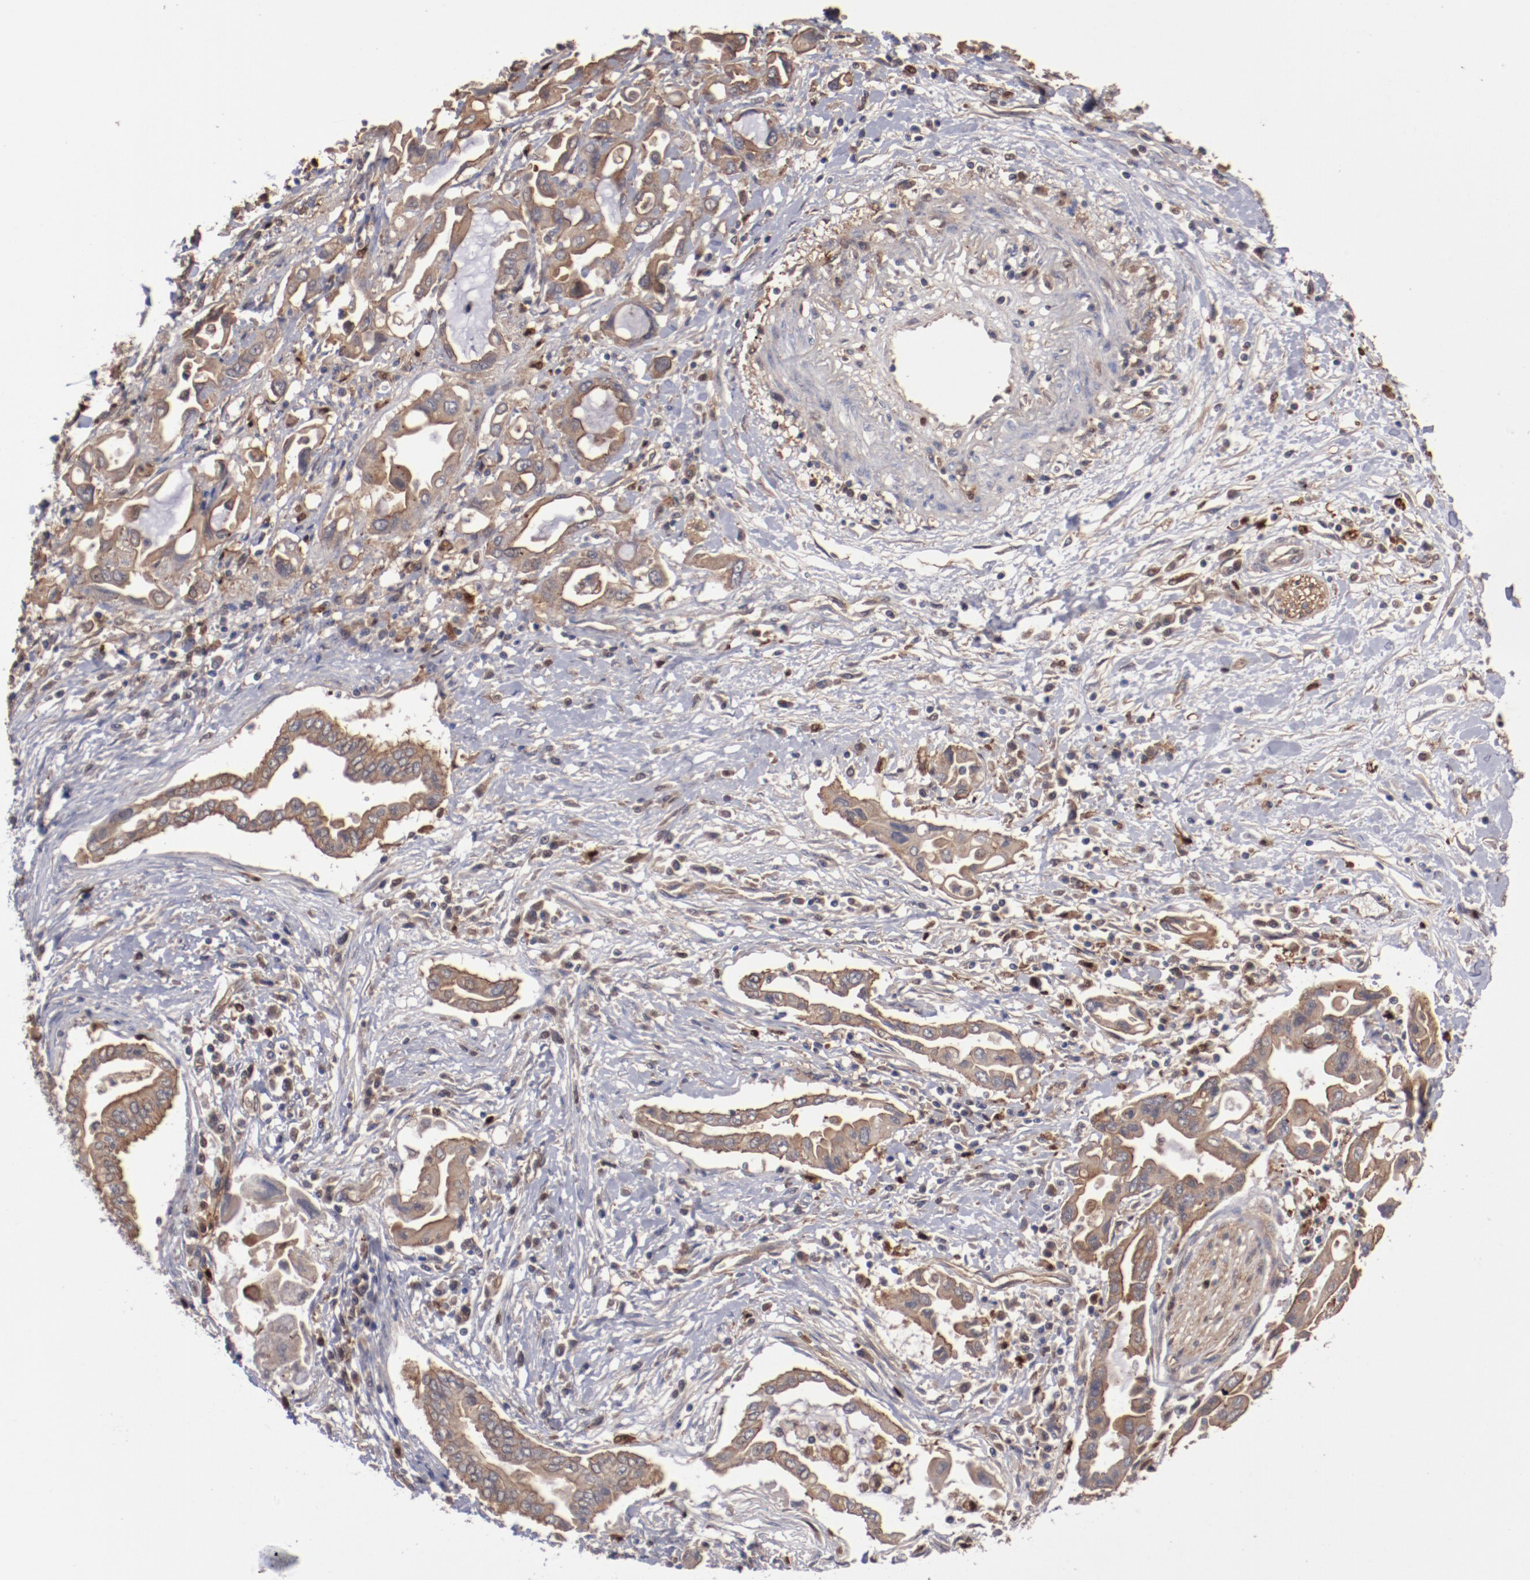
{"staining": {"intensity": "moderate", "quantity": ">75%", "location": "cytoplasmic/membranous"}, "tissue": "pancreatic cancer", "cell_type": "Tumor cells", "image_type": "cancer", "snomed": [{"axis": "morphology", "description": "Adenocarcinoma, NOS"}, {"axis": "topography", "description": "Pancreas"}], "caption": "A brown stain shows moderate cytoplasmic/membranous staining of a protein in adenocarcinoma (pancreatic) tumor cells. (IHC, brightfield microscopy, high magnification).", "gene": "DNAAF2", "patient": {"sex": "female", "age": 57}}